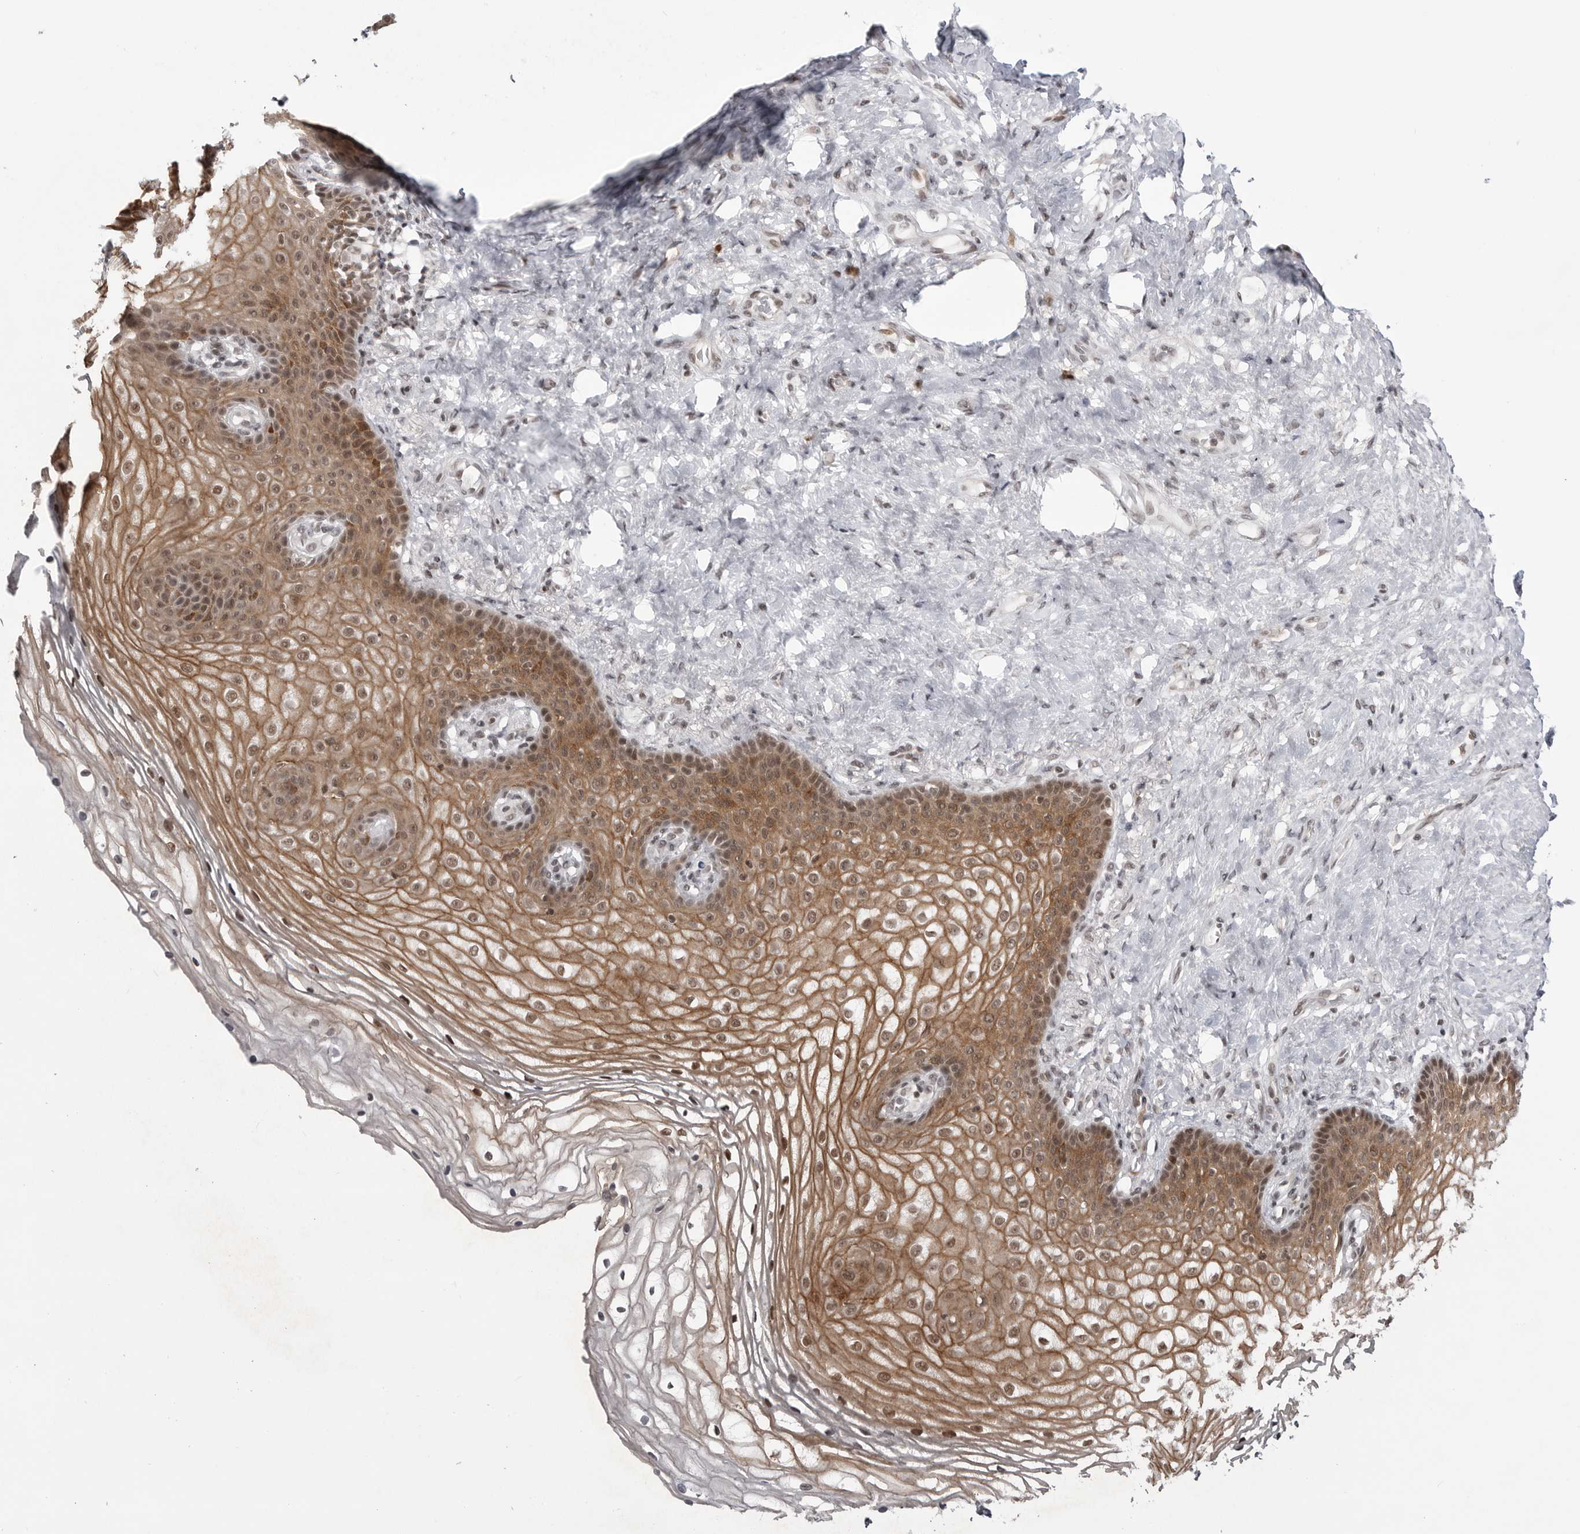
{"staining": {"intensity": "moderate", "quantity": ">75%", "location": "cytoplasmic/membranous,nuclear"}, "tissue": "vagina", "cell_type": "Squamous epithelial cells", "image_type": "normal", "snomed": [{"axis": "morphology", "description": "Normal tissue, NOS"}, {"axis": "topography", "description": "Vagina"}], "caption": "Immunohistochemistry (DAB (3,3'-diaminobenzidine)) staining of benign human vagina demonstrates moderate cytoplasmic/membranous,nuclear protein expression in about >75% of squamous epithelial cells.", "gene": "TRIM66", "patient": {"sex": "female", "age": 60}}